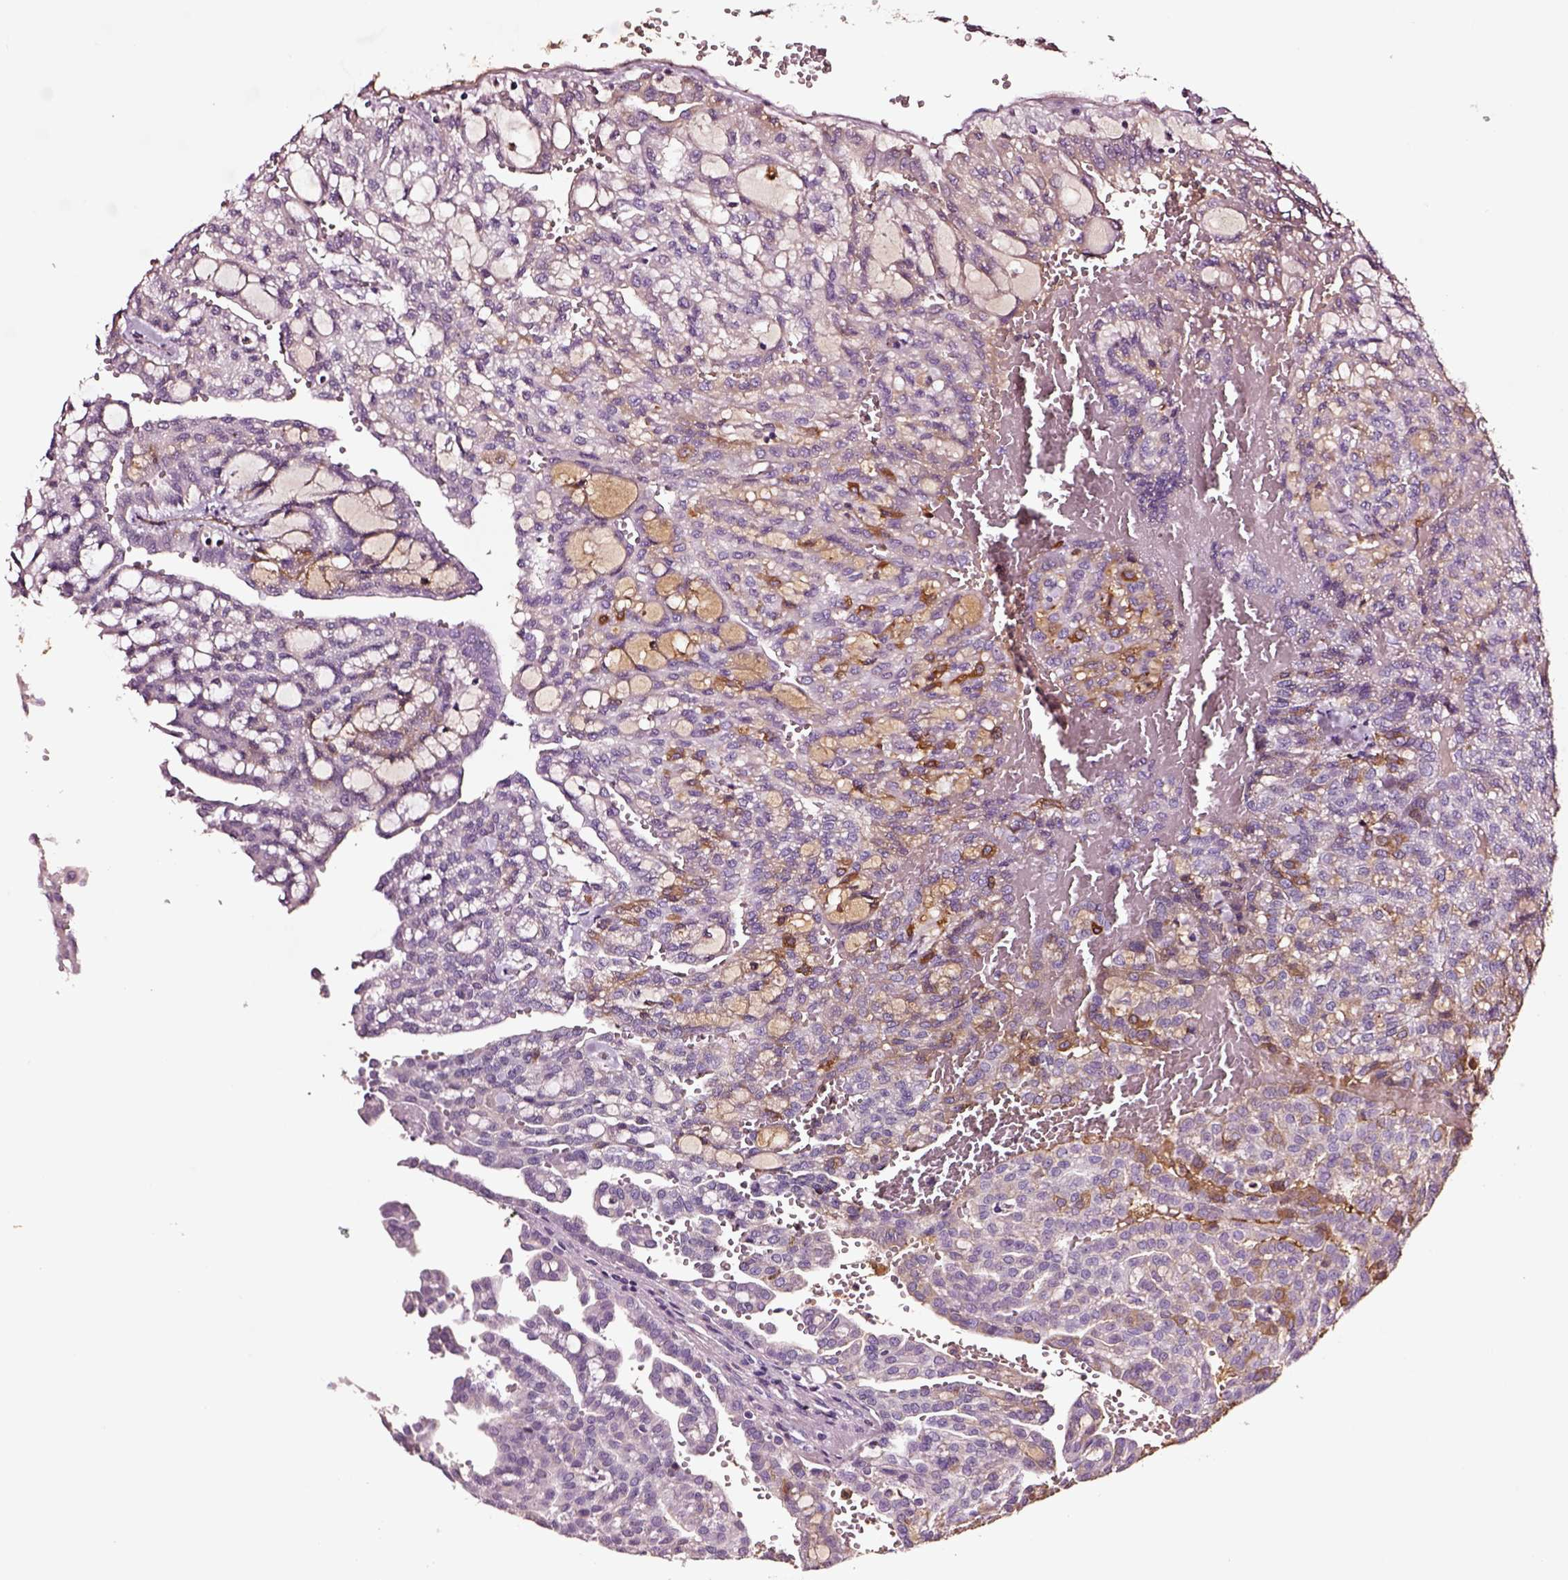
{"staining": {"intensity": "negative", "quantity": "none", "location": "none"}, "tissue": "renal cancer", "cell_type": "Tumor cells", "image_type": "cancer", "snomed": [{"axis": "morphology", "description": "Adenocarcinoma, NOS"}, {"axis": "topography", "description": "Kidney"}], "caption": "Histopathology image shows no significant protein positivity in tumor cells of renal adenocarcinoma. Brightfield microscopy of IHC stained with DAB (3,3'-diaminobenzidine) (brown) and hematoxylin (blue), captured at high magnification.", "gene": "TF", "patient": {"sex": "male", "age": 63}}